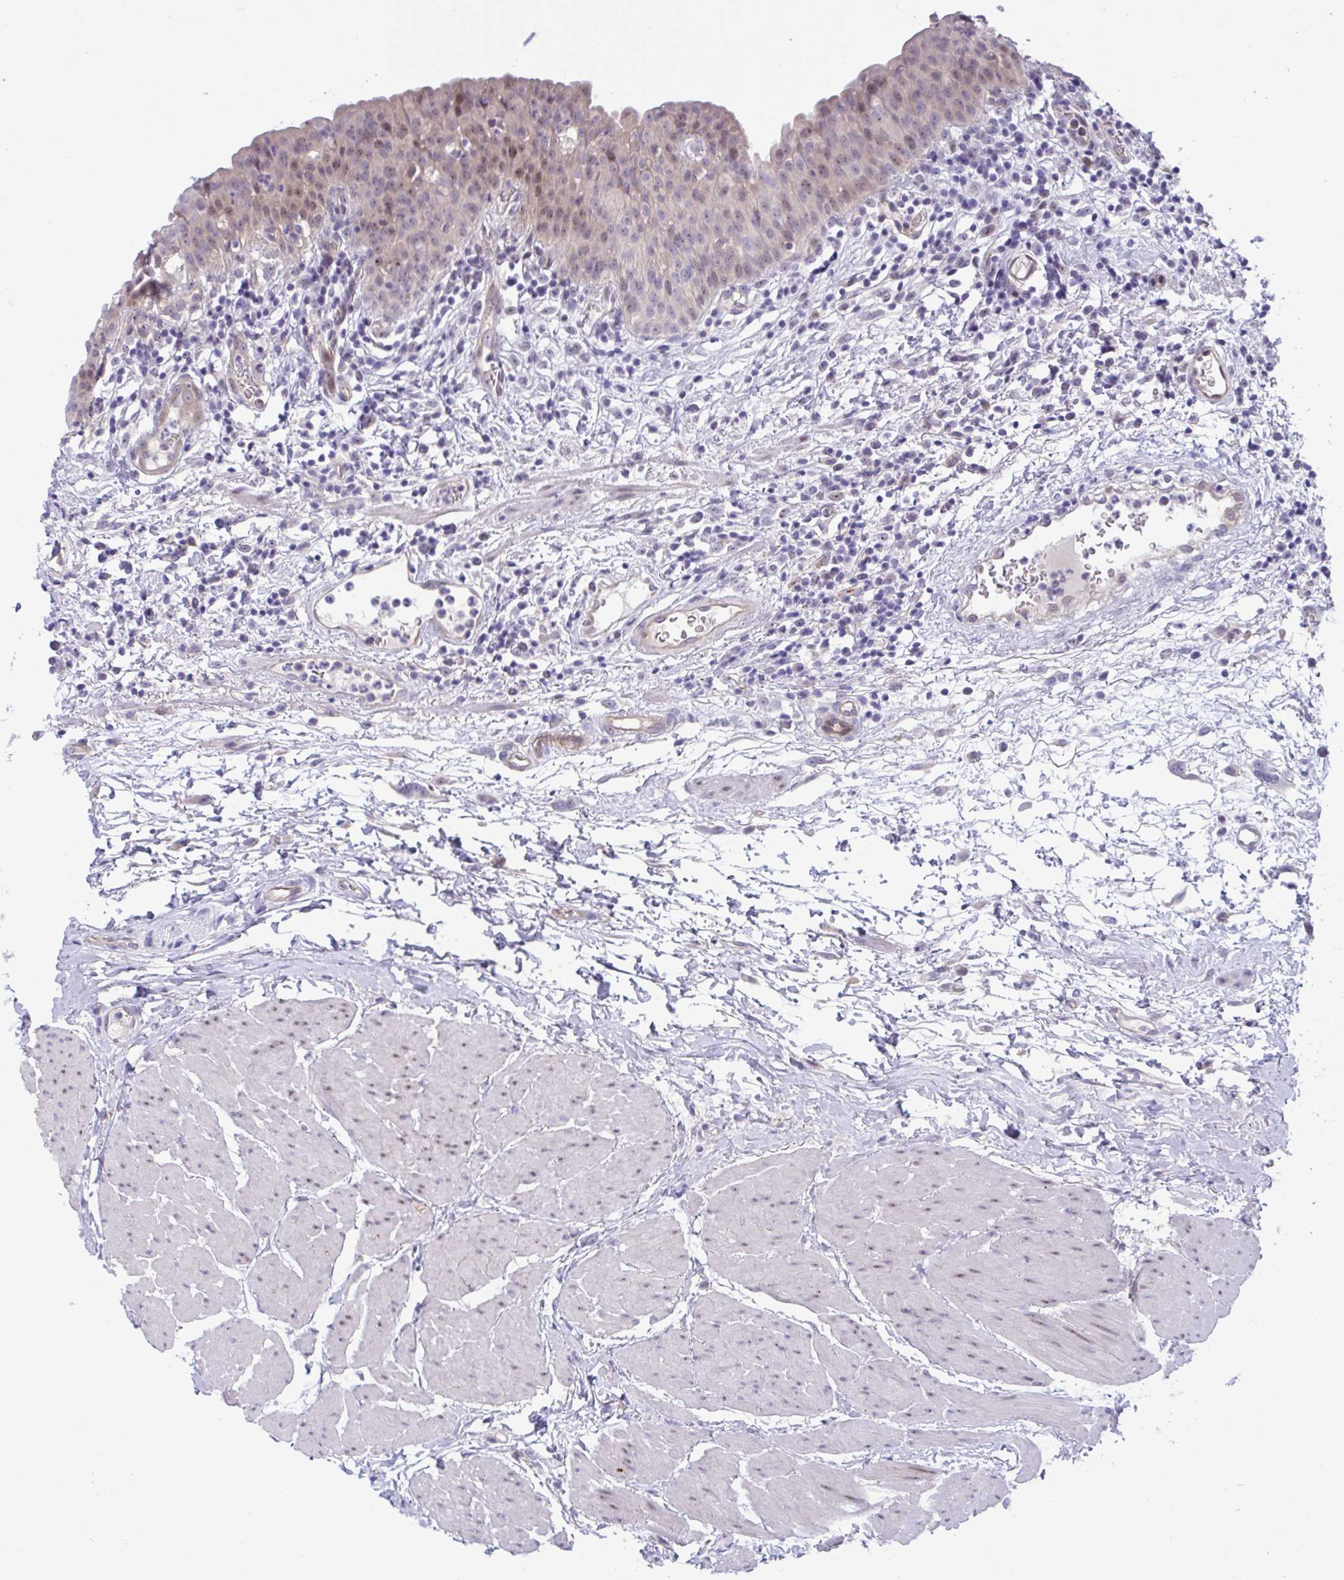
{"staining": {"intensity": "weak", "quantity": "<25%", "location": "cytoplasmic/membranous,nuclear"}, "tissue": "urinary bladder", "cell_type": "Urothelial cells", "image_type": "normal", "snomed": [{"axis": "morphology", "description": "Normal tissue, NOS"}, {"axis": "morphology", "description": "Inflammation, NOS"}, {"axis": "topography", "description": "Urinary bladder"}], "caption": "Immunohistochemistry (IHC) of benign human urinary bladder displays no positivity in urothelial cells. (Stains: DAB immunohistochemistry (IHC) with hematoxylin counter stain, Microscopy: brightfield microscopy at high magnification).", "gene": "CENPQ", "patient": {"sex": "male", "age": 57}}